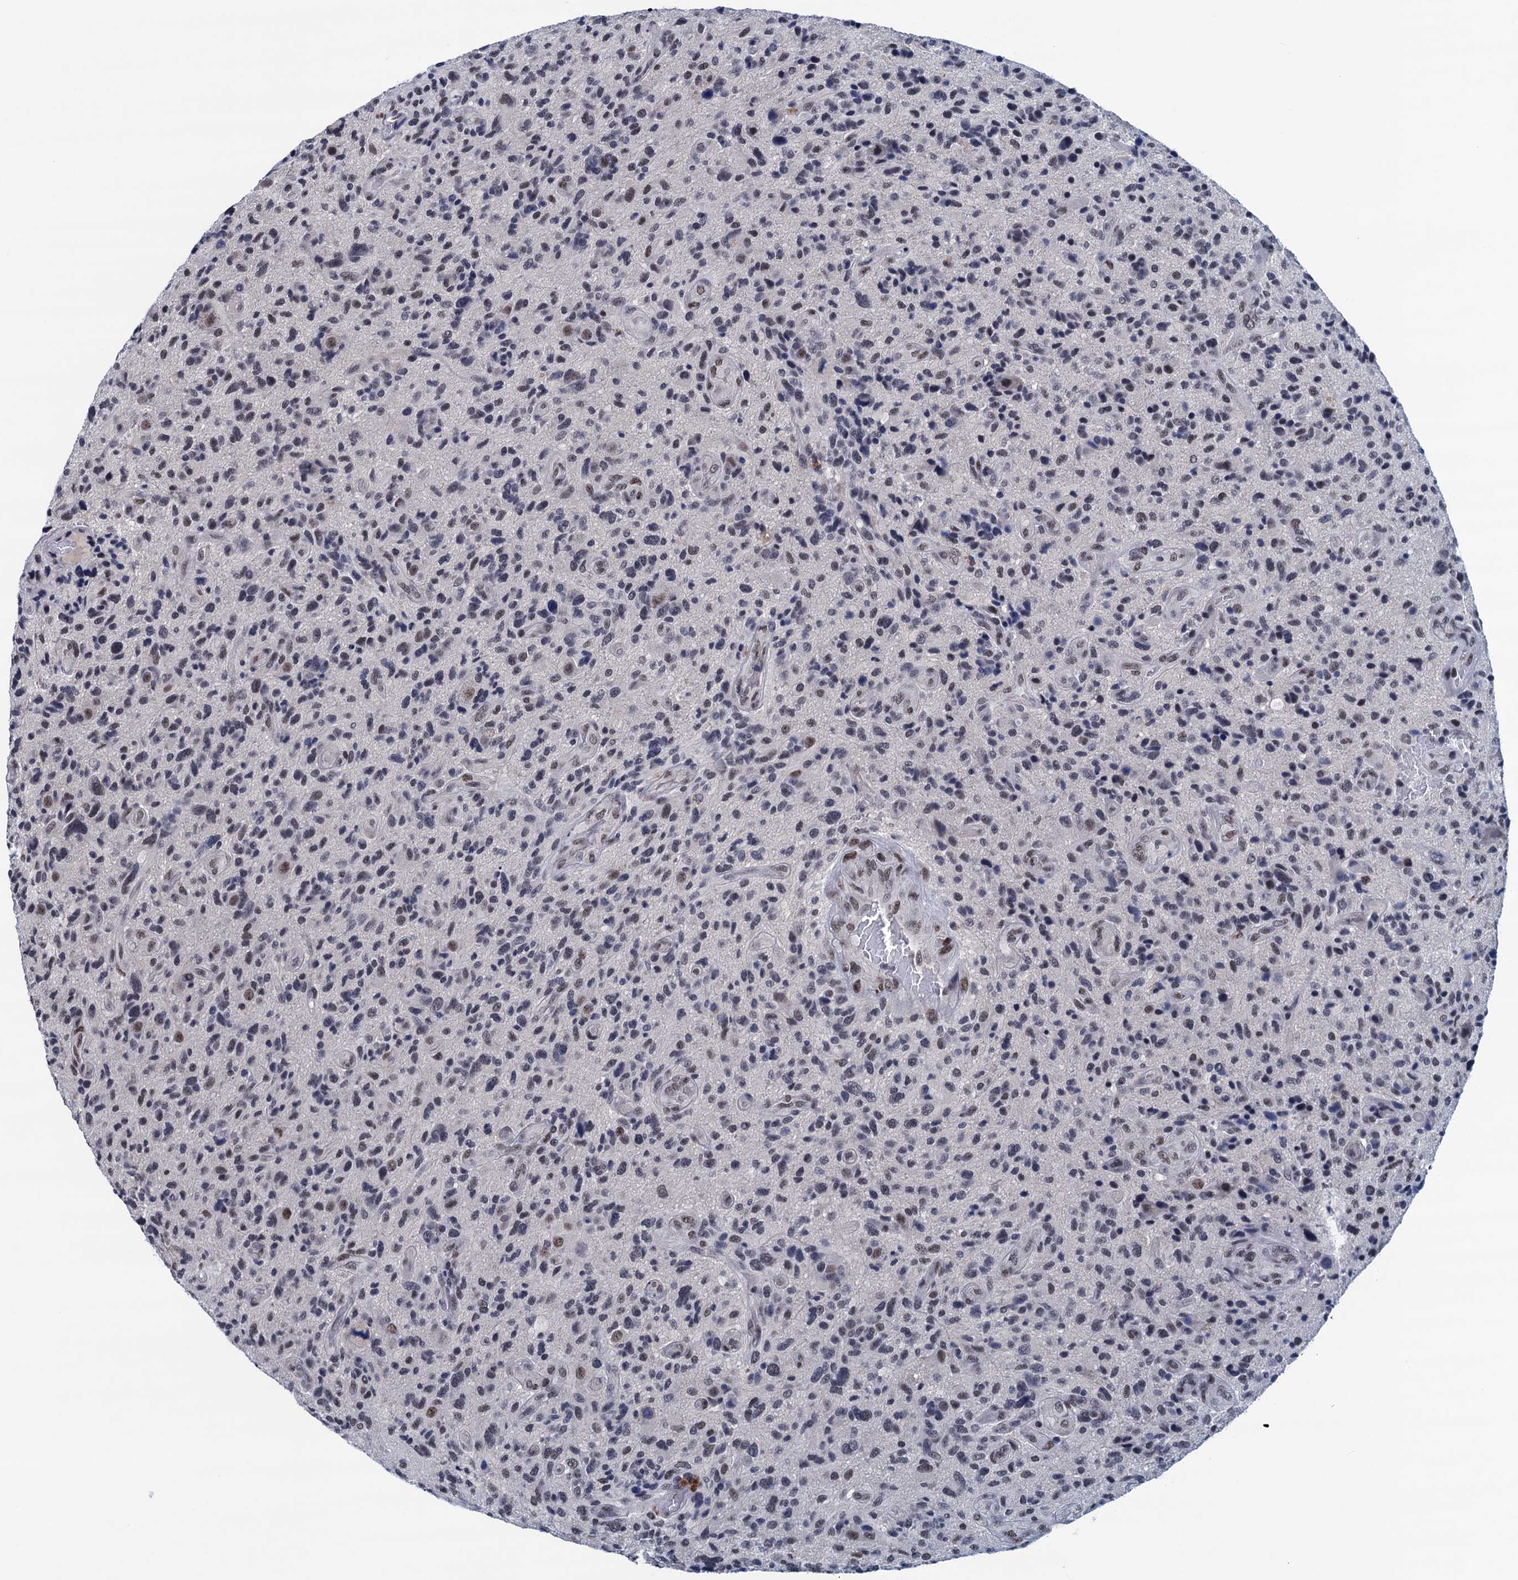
{"staining": {"intensity": "moderate", "quantity": "<25%", "location": "nuclear"}, "tissue": "glioma", "cell_type": "Tumor cells", "image_type": "cancer", "snomed": [{"axis": "morphology", "description": "Glioma, malignant, High grade"}, {"axis": "topography", "description": "Brain"}], "caption": "Immunohistochemistry (IHC) of malignant glioma (high-grade) exhibits low levels of moderate nuclear staining in approximately <25% of tumor cells. Using DAB (brown) and hematoxylin (blue) stains, captured at high magnification using brightfield microscopy.", "gene": "FNBP4", "patient": {"sex": "male", "age": 47}}